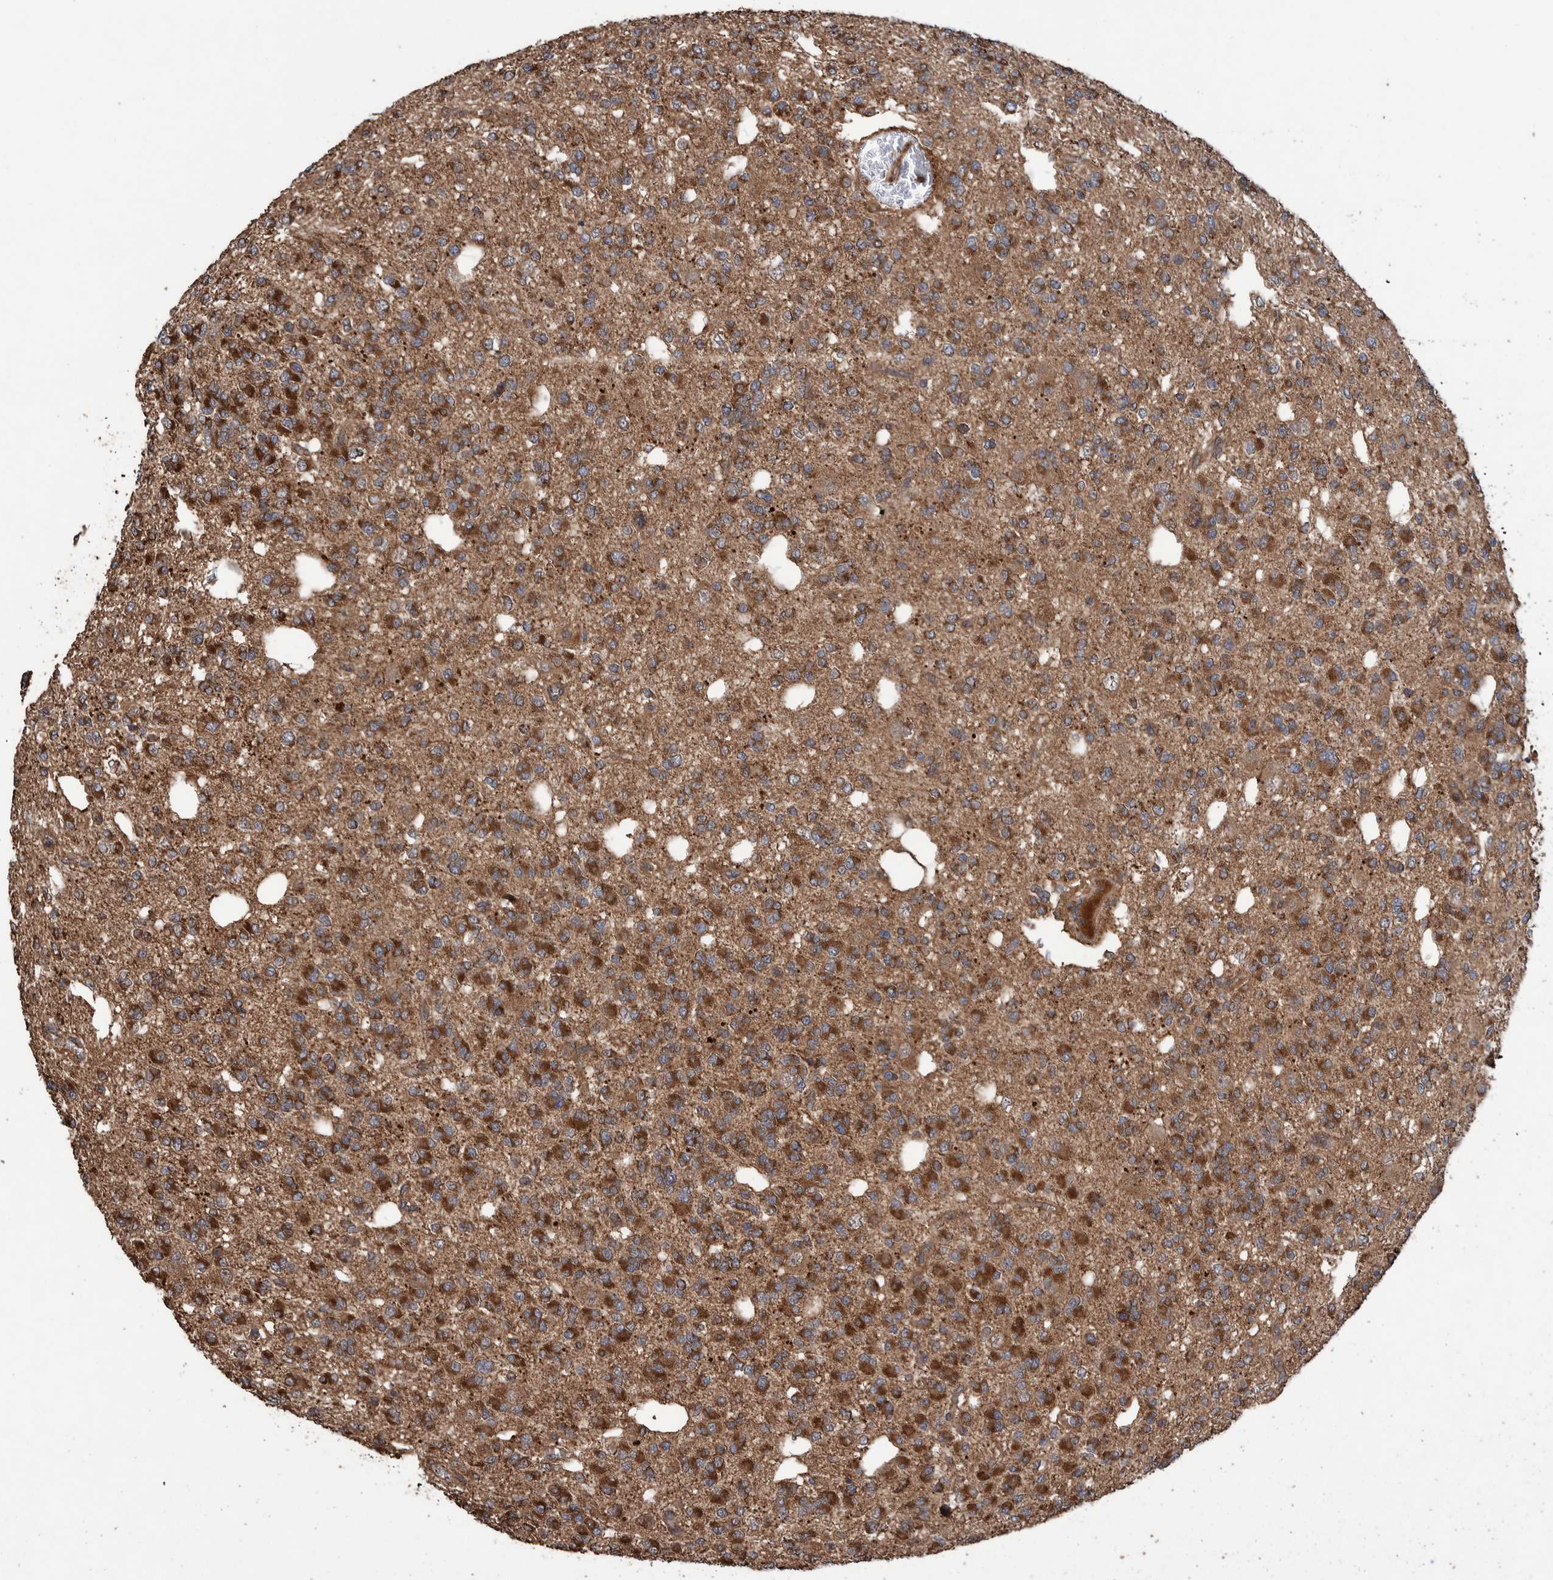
{"staining": {"intensity": "strong", "quantity": ">75%", "location": "cytoplasmic/membranous"}, "tissue": "glioma", "cell_type": "Tumor cells", "image_type": "cancer", "snomed": [{"axis": "morphology", "description": "Glioma, malignant, Low grade"}, {"axis": "topography", "description": "Brain"}], "caption": "Tumor cells show high levels of strong cytoplasmic/membranous positivity in about >75% of cells in human malignant low-grade glioma. (DAB IHC with brightfield microscopy, high magnification).", "gene": "TRIM16", "patient": {"sex": "male", "age": 38}}